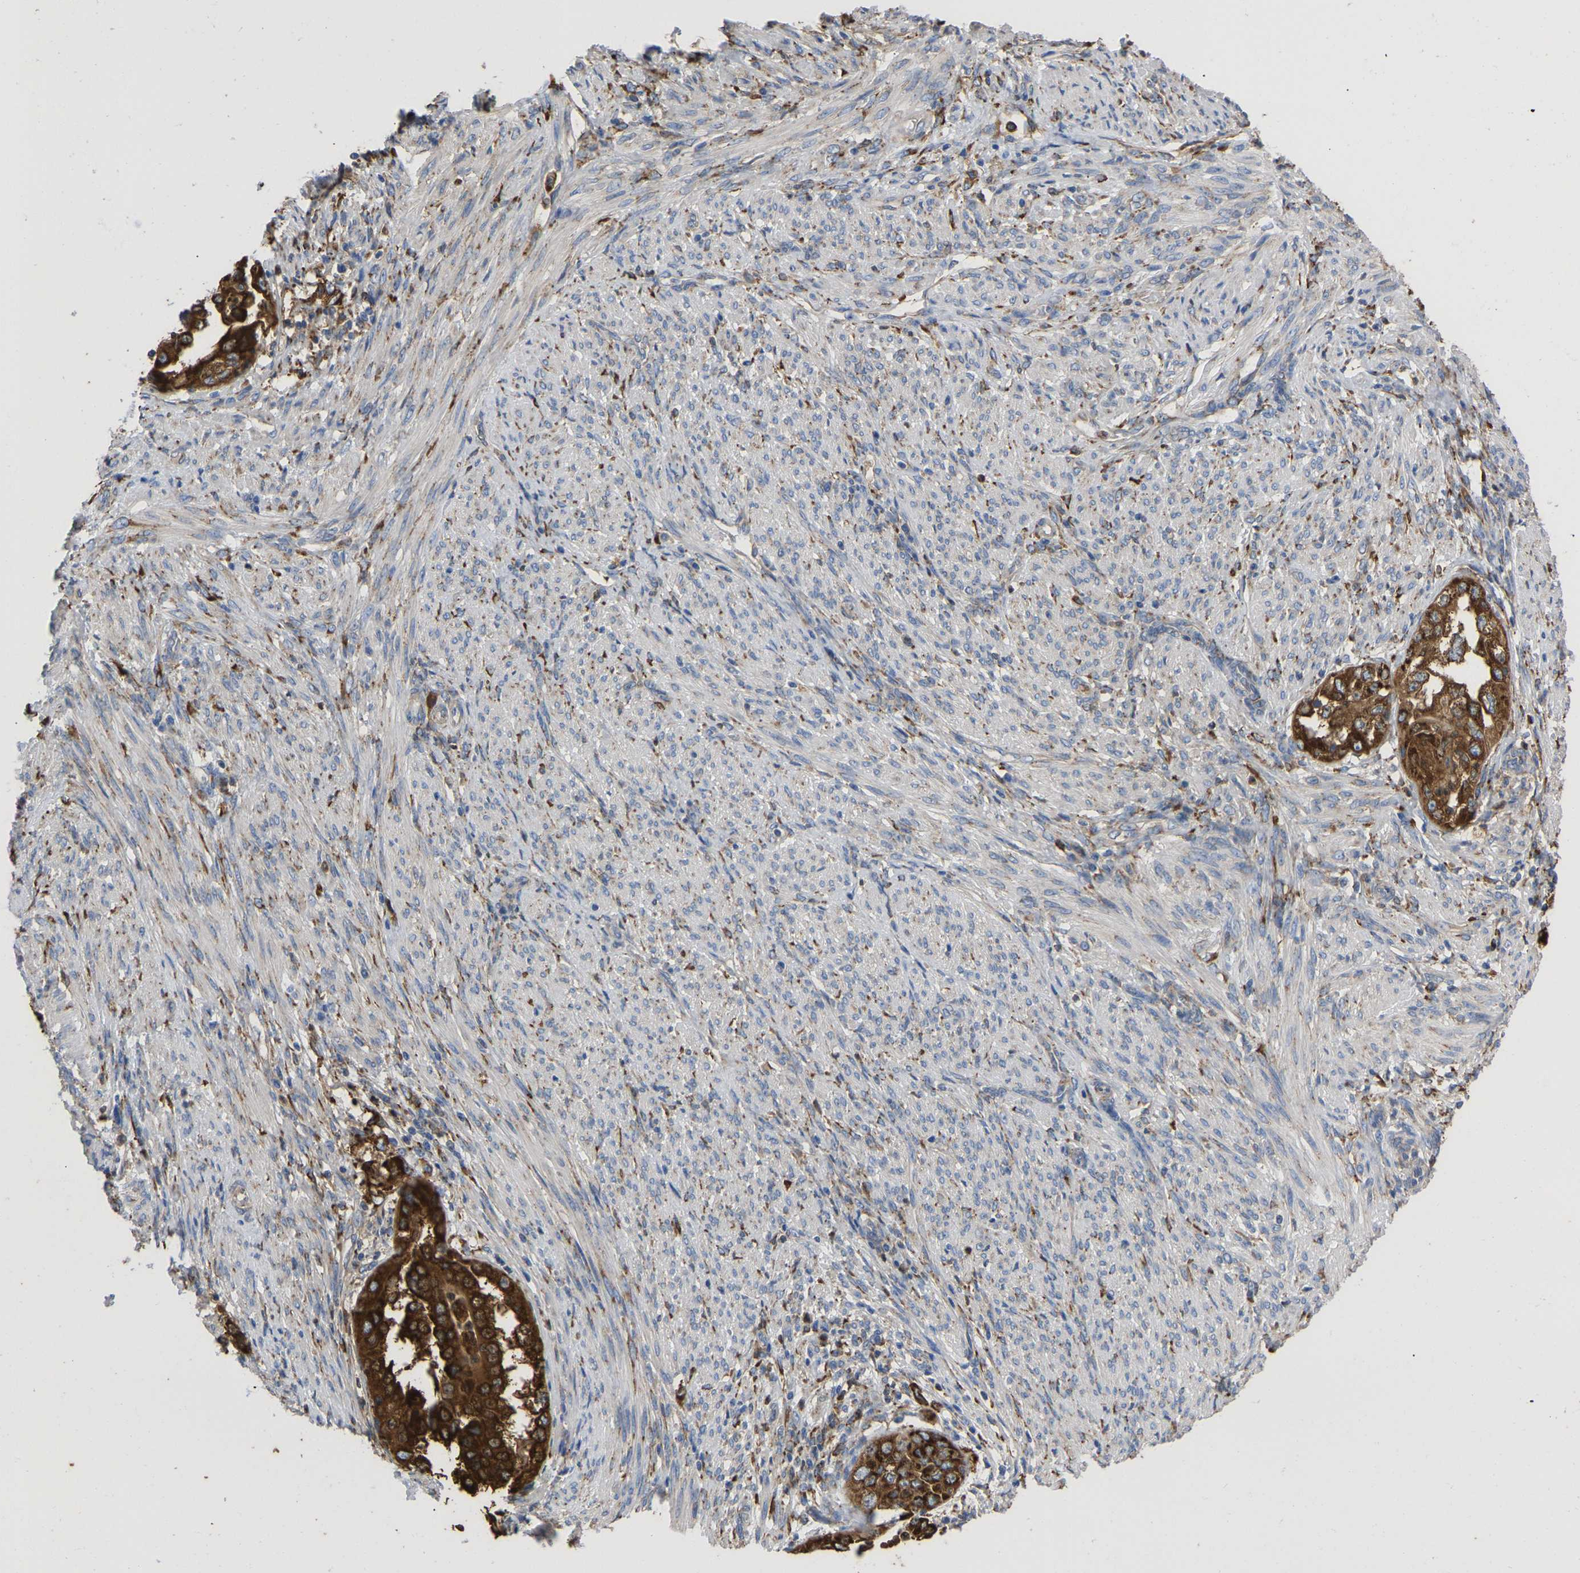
{"staining": {"intensity": "strong", "quantity": ">75%", "location": "cytoplasmic/membranous"}, "tissue": "endometrial cancer", "cell_type": "Tumor cells", "image_type": "cancer", "snomed": [{"axis": "morphology", "description": "Adenocarcinoma, NOS"}, {"axis": "topography", "description": "Endometrium"}], "caption": "The immunohistochemical stain labels strong cytoplasmic/membranous positivity in tumor cells of endometrial adenocarcinoma tissue.", "gene": "P4HB", "patient": {"sex": "female", "age": 85}}